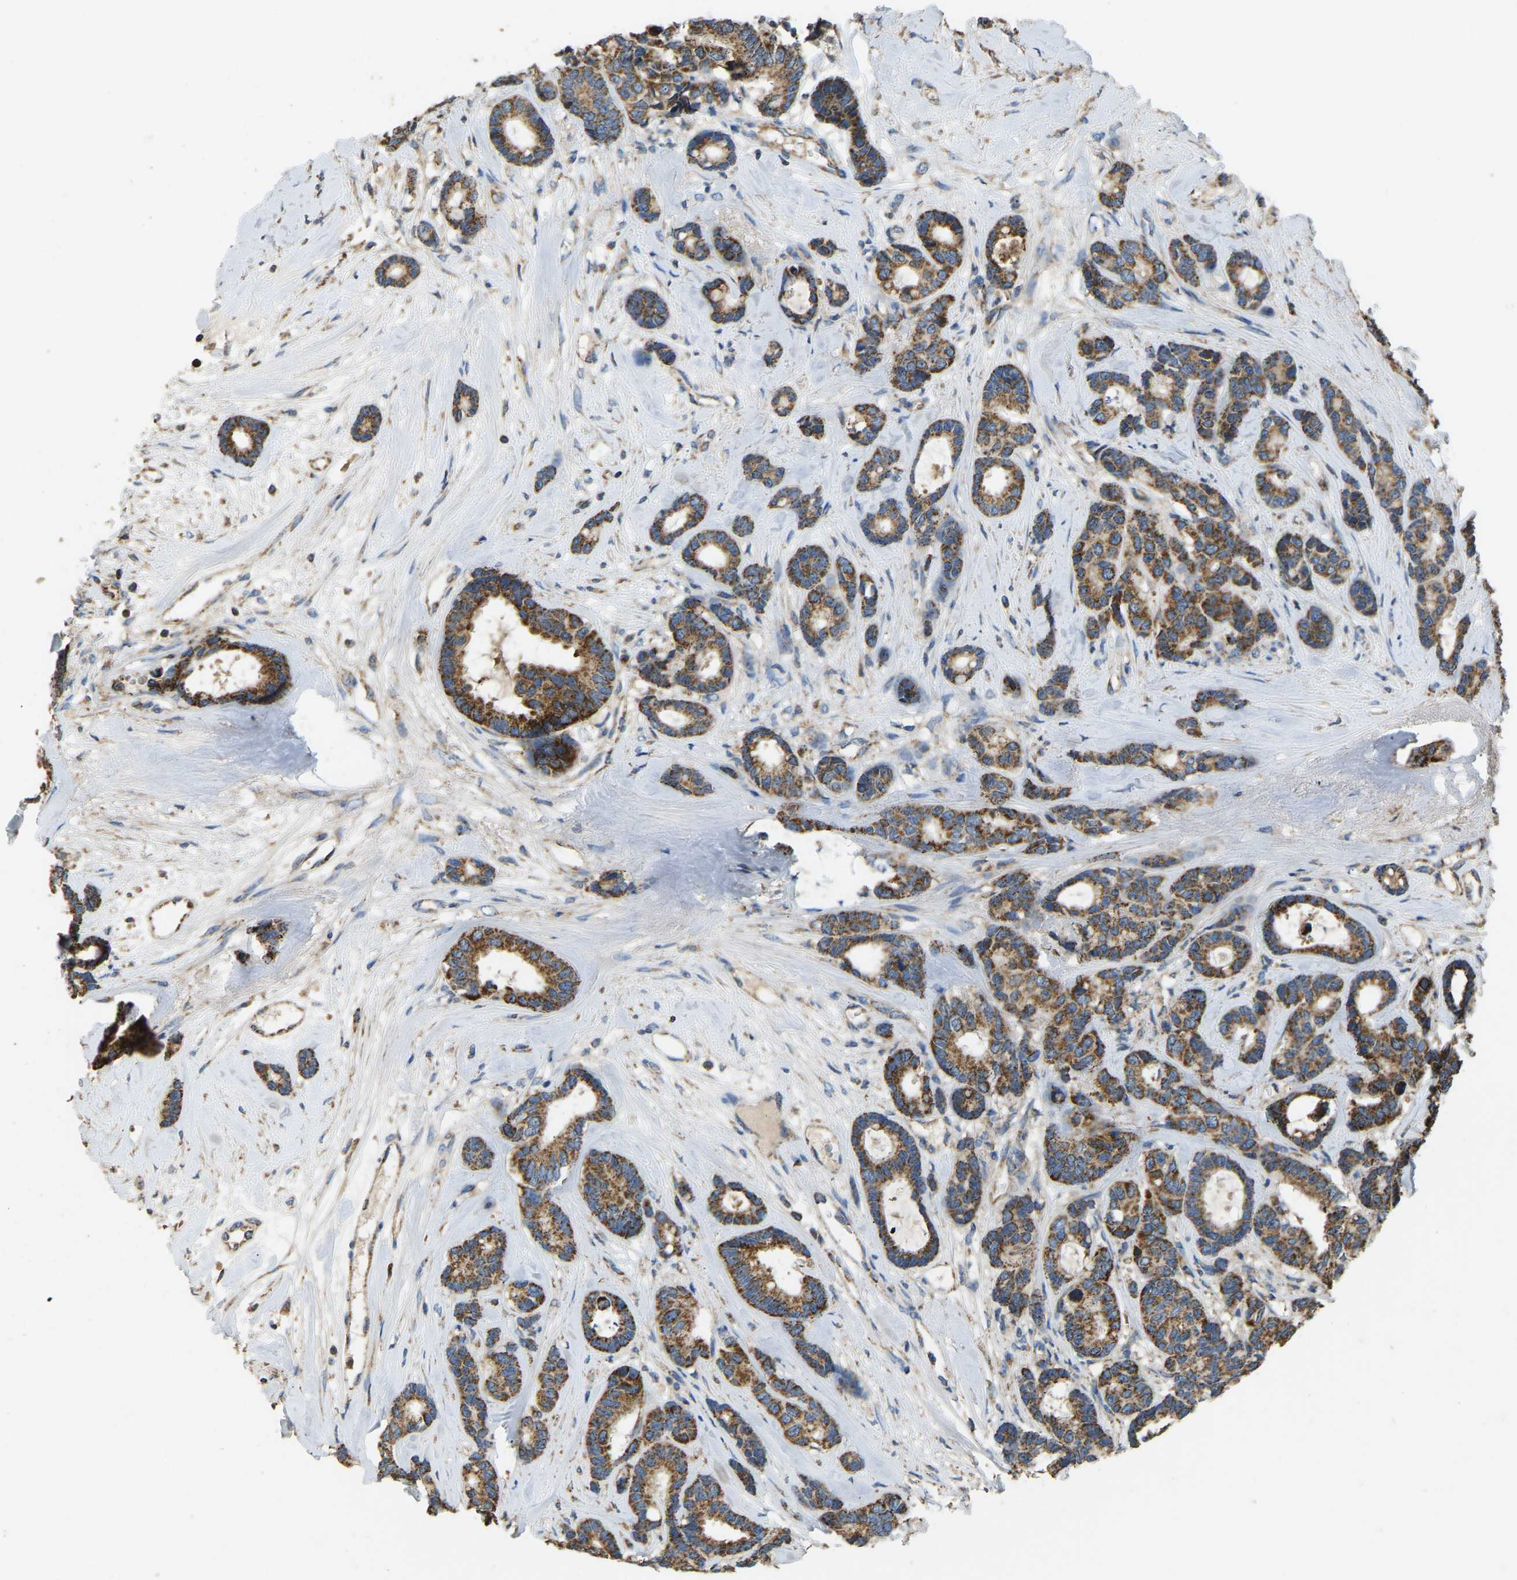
{"staining": {"intensity": "strong", "quantity": ">75%", "location": "cytoplasmic/membranous"}, "tissue": "breast cancer", "cell_type": "Tumor cells", "image_type": "cancer", "snomed": [{"axis": "morphology", "description": "Duct carcinoma"}, {"axis": "topography", "description": "Breast"}], "caption": "A brown stain labels strong cytoplasmic/membranous expression of a protein in human intraductal carcinoma (breast) tumor cells. Using DAB (3,3'-diaminobenzidine) (brown) and hematoxylin (blue) stains, captured at high magnification using brightfield microscopy.", "gene": "TUFM", "patient": {"sex": "female", "age": 87}}